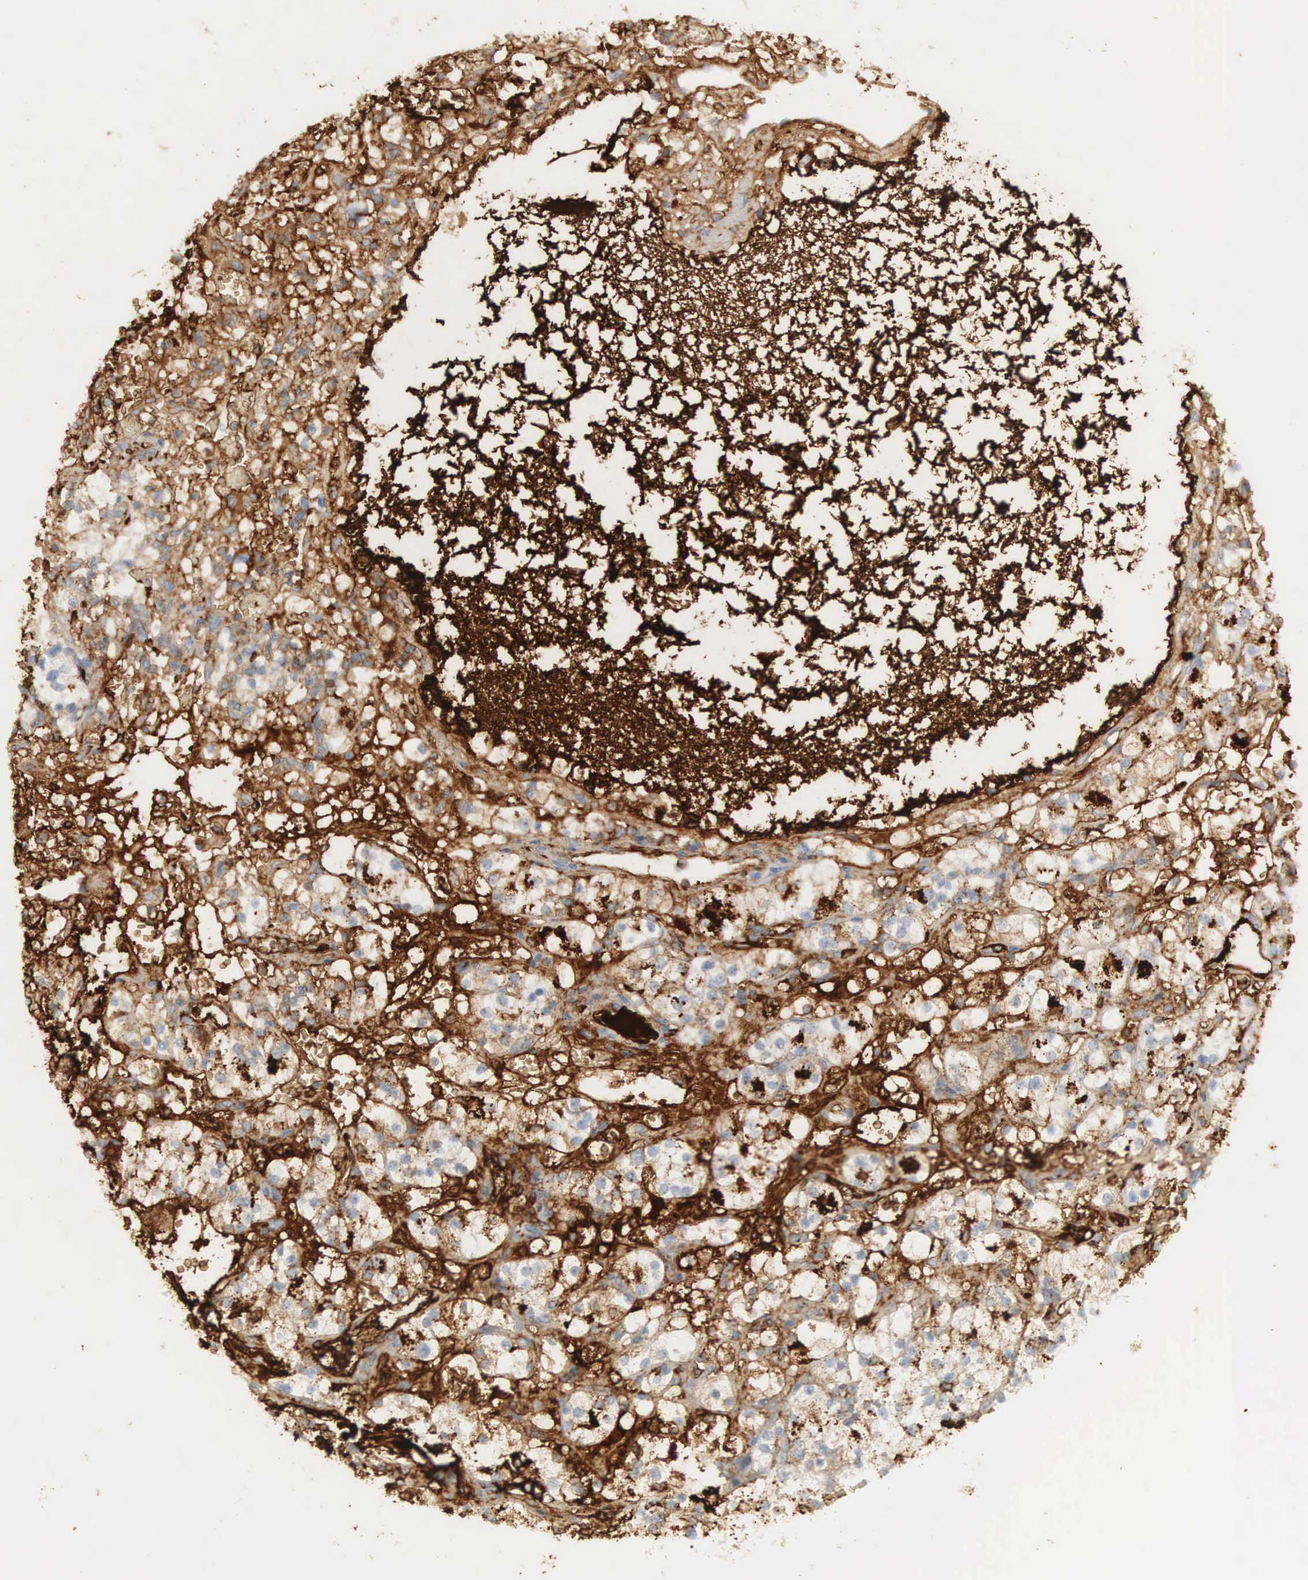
{"staining": {"intensity": "strong", "quantity": ">75%", "location": "cytoplasmic/membranous"}, "tissue": "renal cancer", "cell_type": "Tumor cells", "image_type": "cancer", "snomed": [{"axis": "morphology", "description": "Adenocarcinoma, NOS"}, {"axis": "topography", "description": "Kidney"}], "caption": "Protein staining of adenocarcinoma (renal) tissue reveals strong cytoplasmic/membranous staining in about >75% of tumor cells. The protein is shown in brown color, while the nuclei are stained blue.", "gene": "IGLC3", "patient": {"sex": "female", "age": 60}}